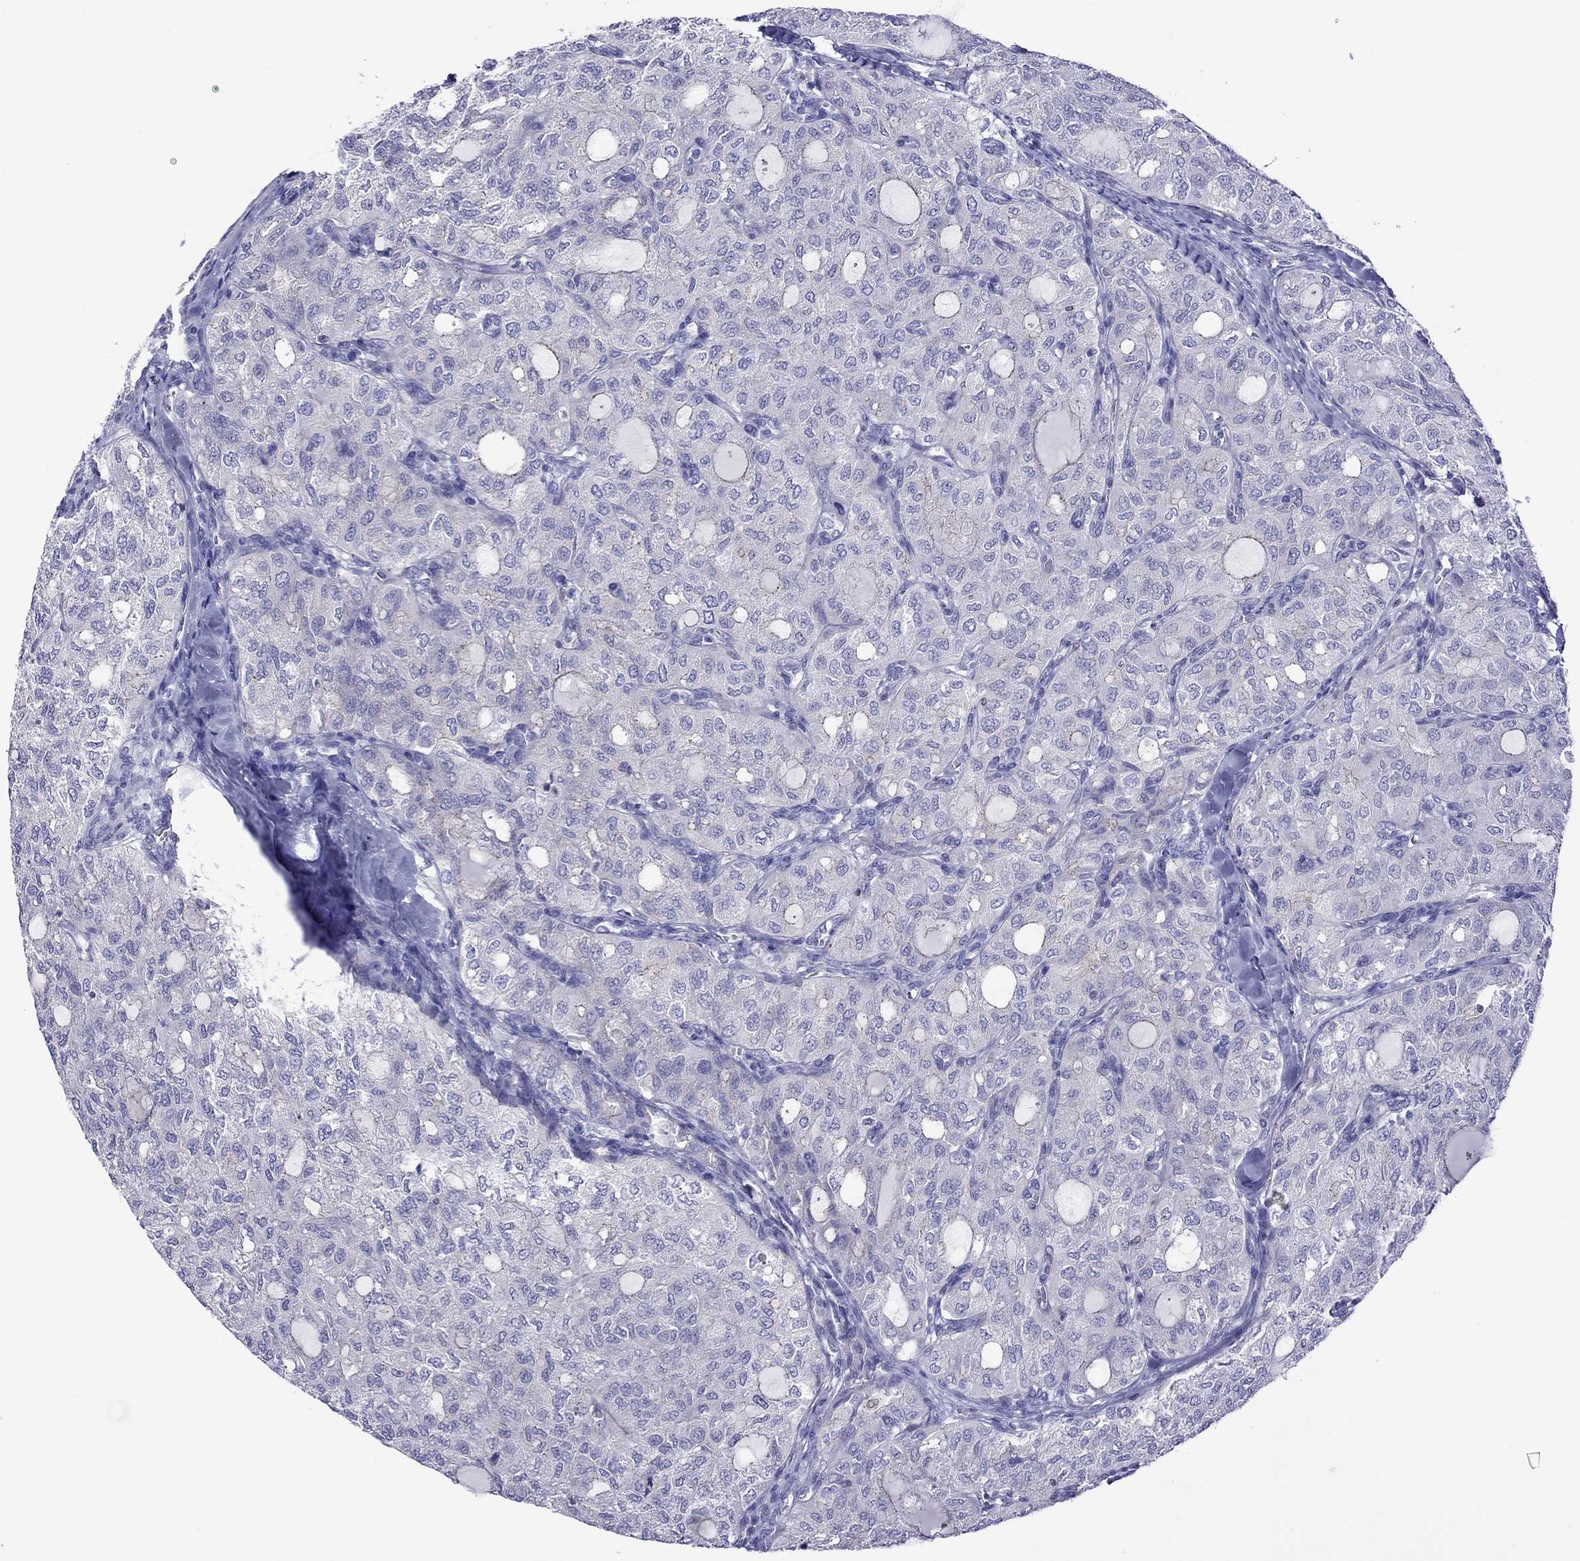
{"staining": {"intensity": "negative", "quantity": "none", "location": "none"}, "tissue": "thyroid cancer", "cell_type": "Tumor cells", "image_type": "cancer", "snomed": [{"axis": "morphology", "description": "Follicular adenoma carcinoma, NOS"}, {"axis": "topography", "description": "Thyroid gland"}], "caption": "Thyroid cancer (follicular adenoma carcinoma) stained for a protein using immunohistochemistry (IHC) reveals no expression tumor cells.", "gene": "MPZ", "patient": {"sex": "male", "age": 75}}